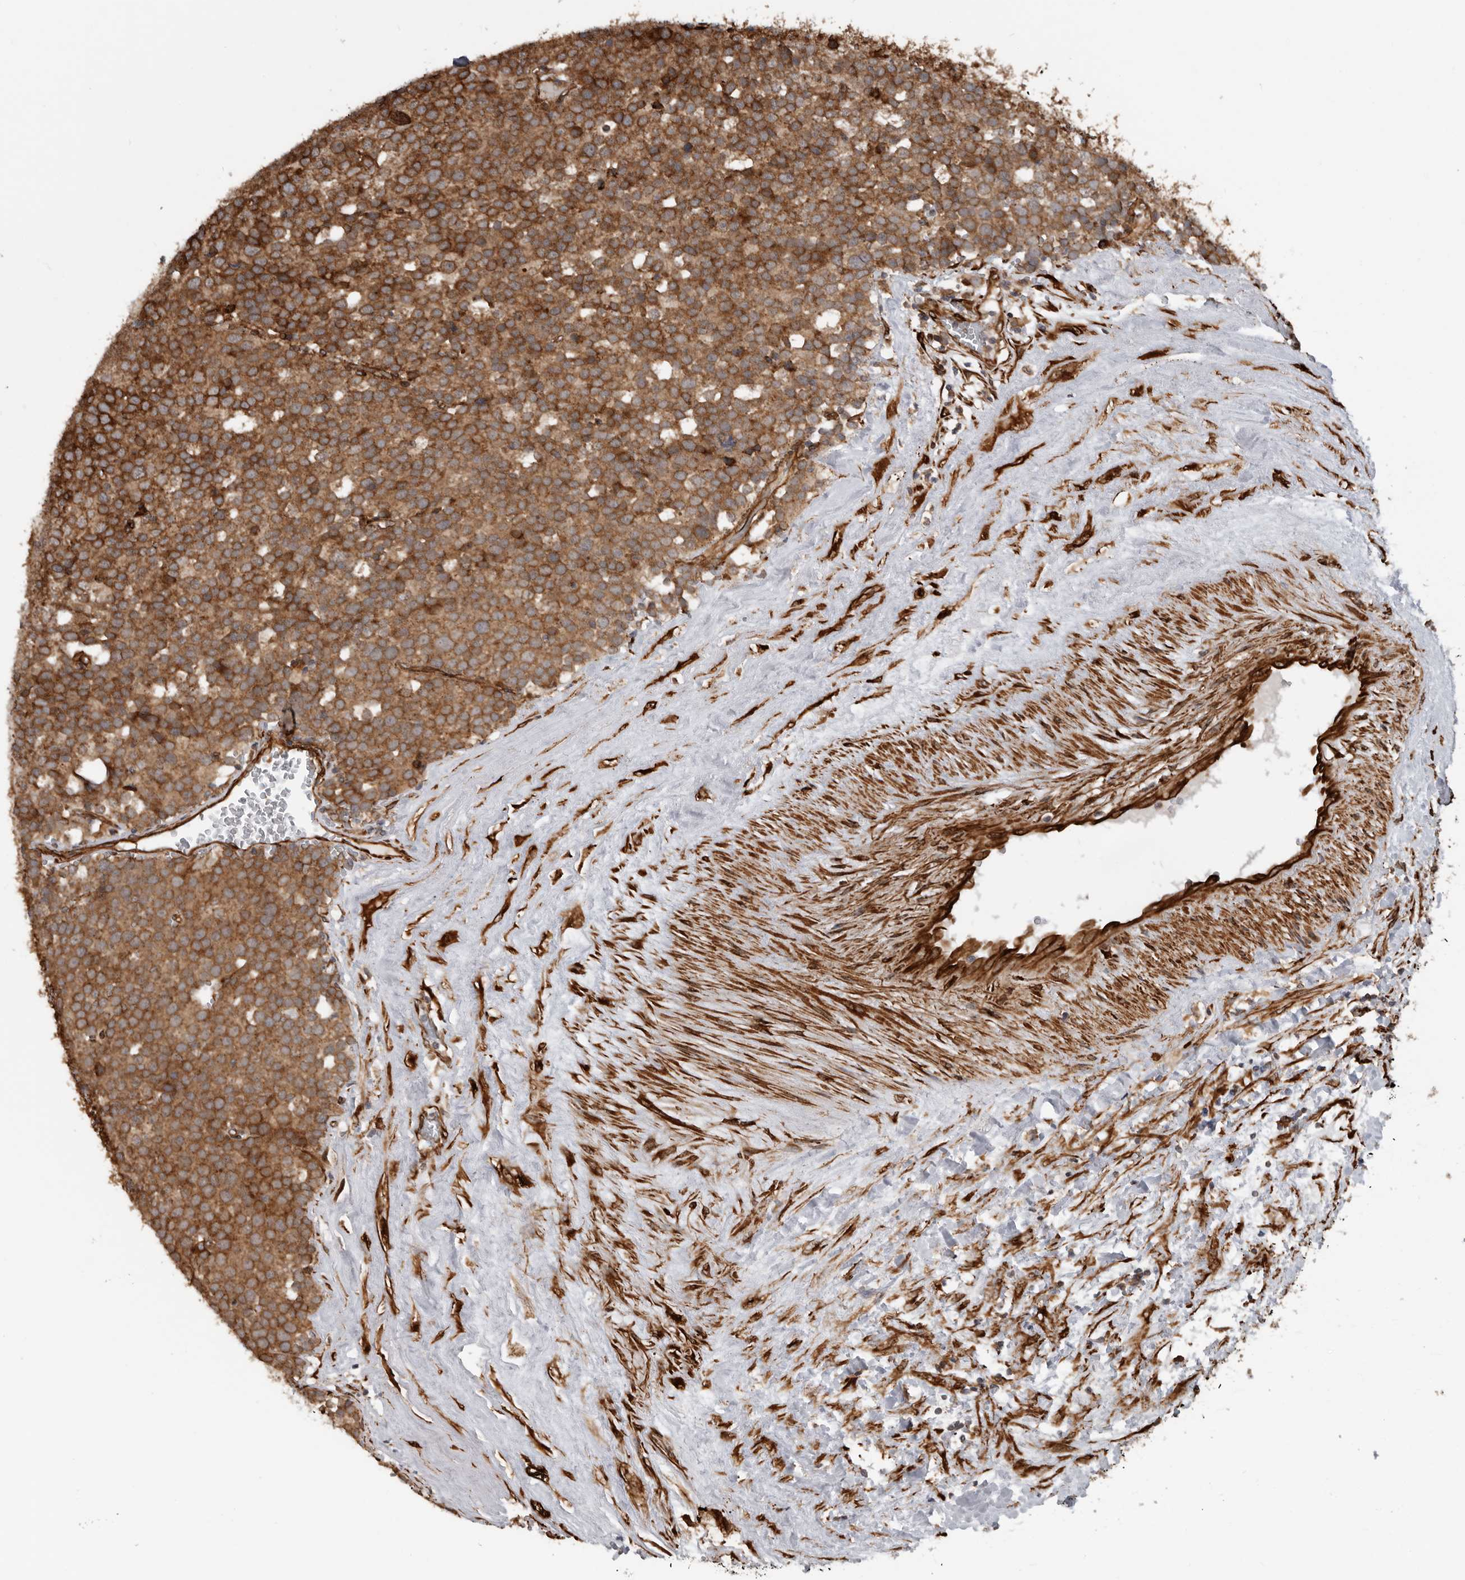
{"staining": {"intensity": "moderate", "quantity": ">75%", "location": "cytoplasmic/membranous"}, "tissue": "testis cancer", "cell_type": "Tumor cells", "image_type": "cancer", "snomed": [{"axis": "morphology", "description": "Seminoma, NOS"}, {"axis": "topography", "description": "Testis"}], "caption": "Moderate cytoplasmic/membranous positivity for a protein is present in about >75% of tumor cells of testis cancer using immunohistochemistry (IHC).", "gene": "CEP350", "patient": {"sex": "male", "age": 71}}